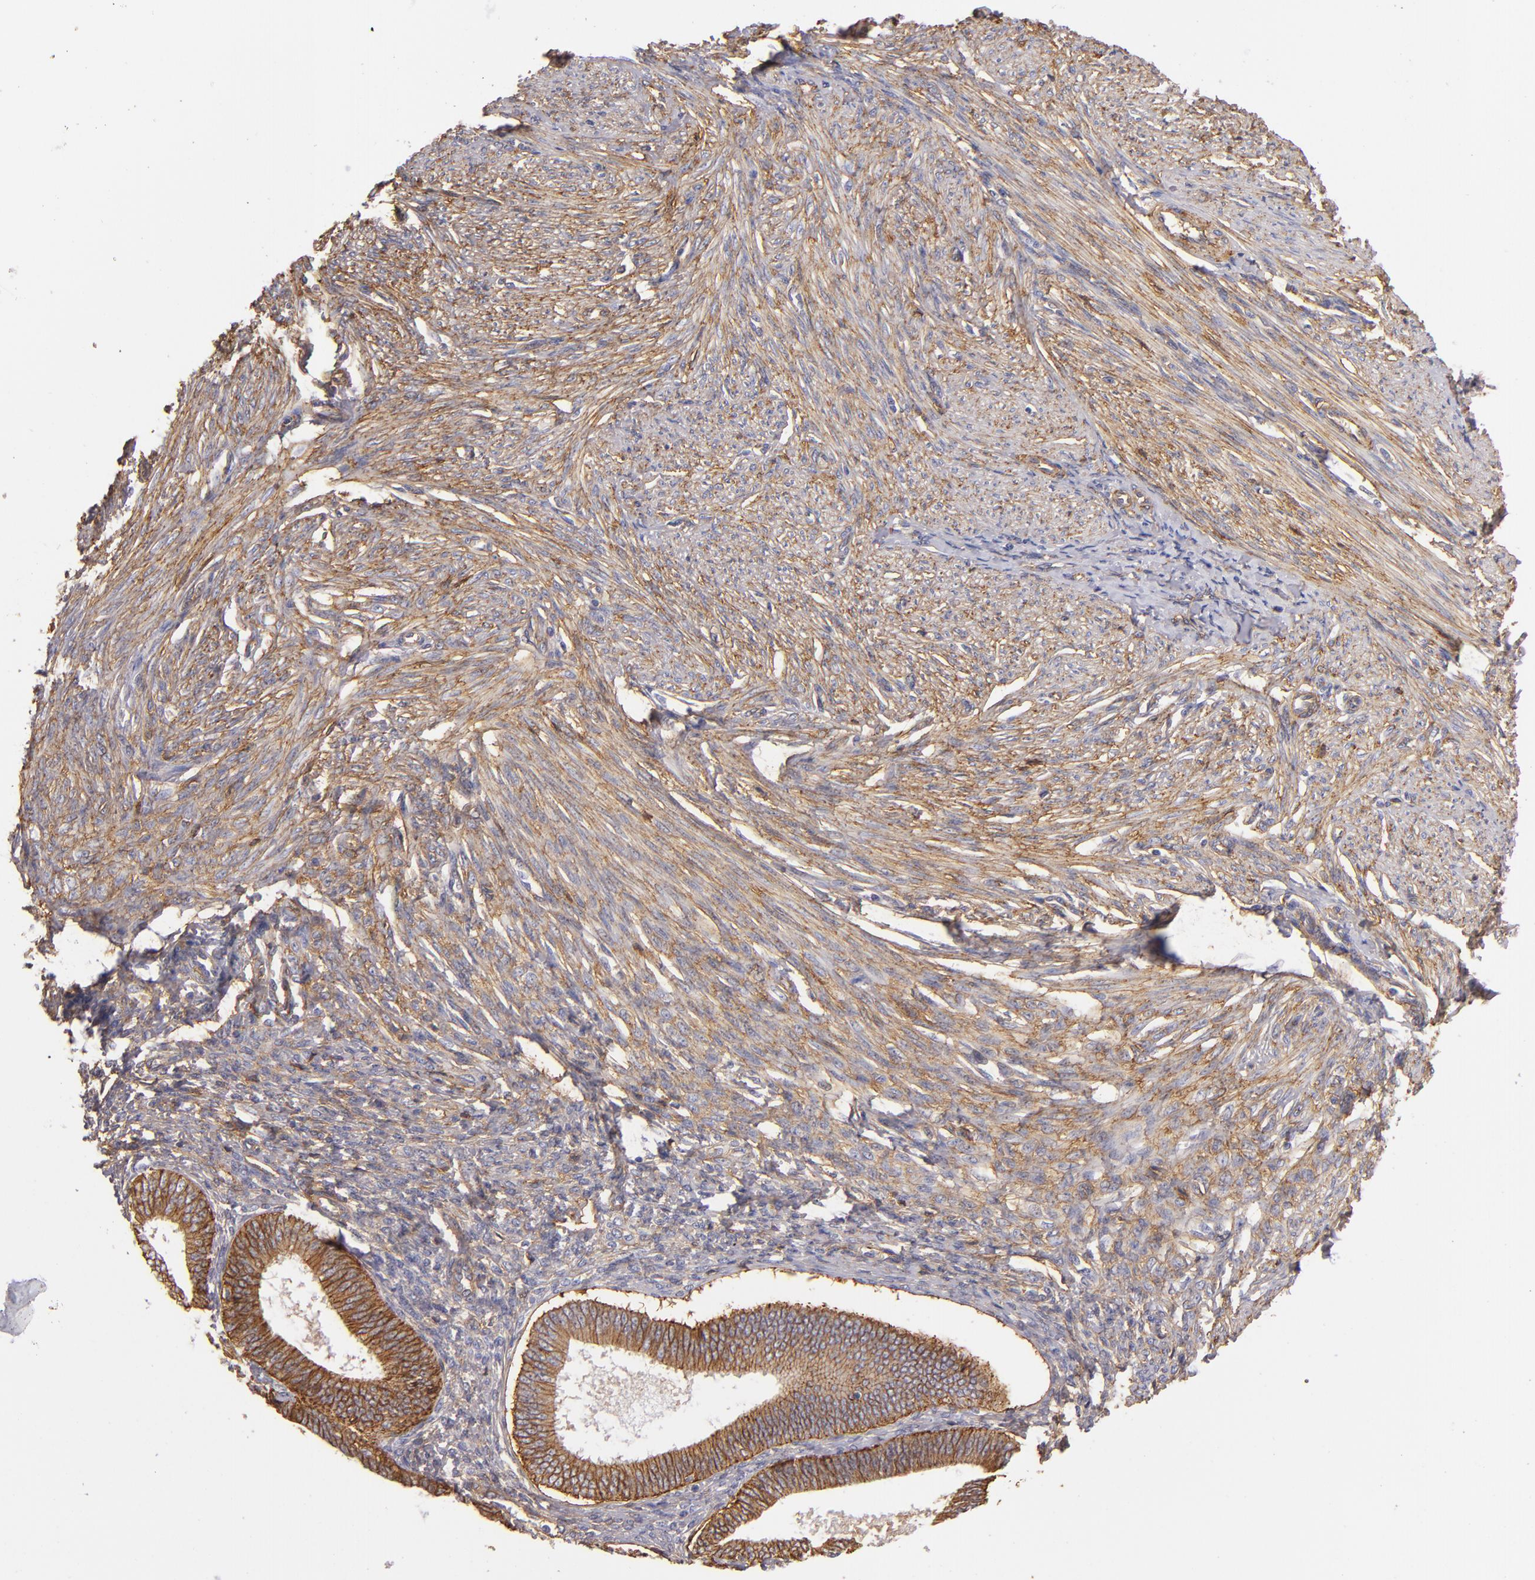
{"staining": {"intensity": "moderate", "quantity": "25%-75%", "location": "cytoplasmic/membranous"}, "tissue": "endometrial cancer", "cell_type": "Tumor cells", "image_type": "cancer", "snomed": [{"axis": "morphology", "description": "Adenocarcinoma, NOS"}, {"axis": "topography", "description": "Endometrium"}], "caption": "The immunohistochemical stain shows moderate cytoplasmic/membranous positivity in tumor cells of endometrial adenocarcinoma tissue.", "gene": "CD151", "patient": {"sex": "female", "age": 63}}